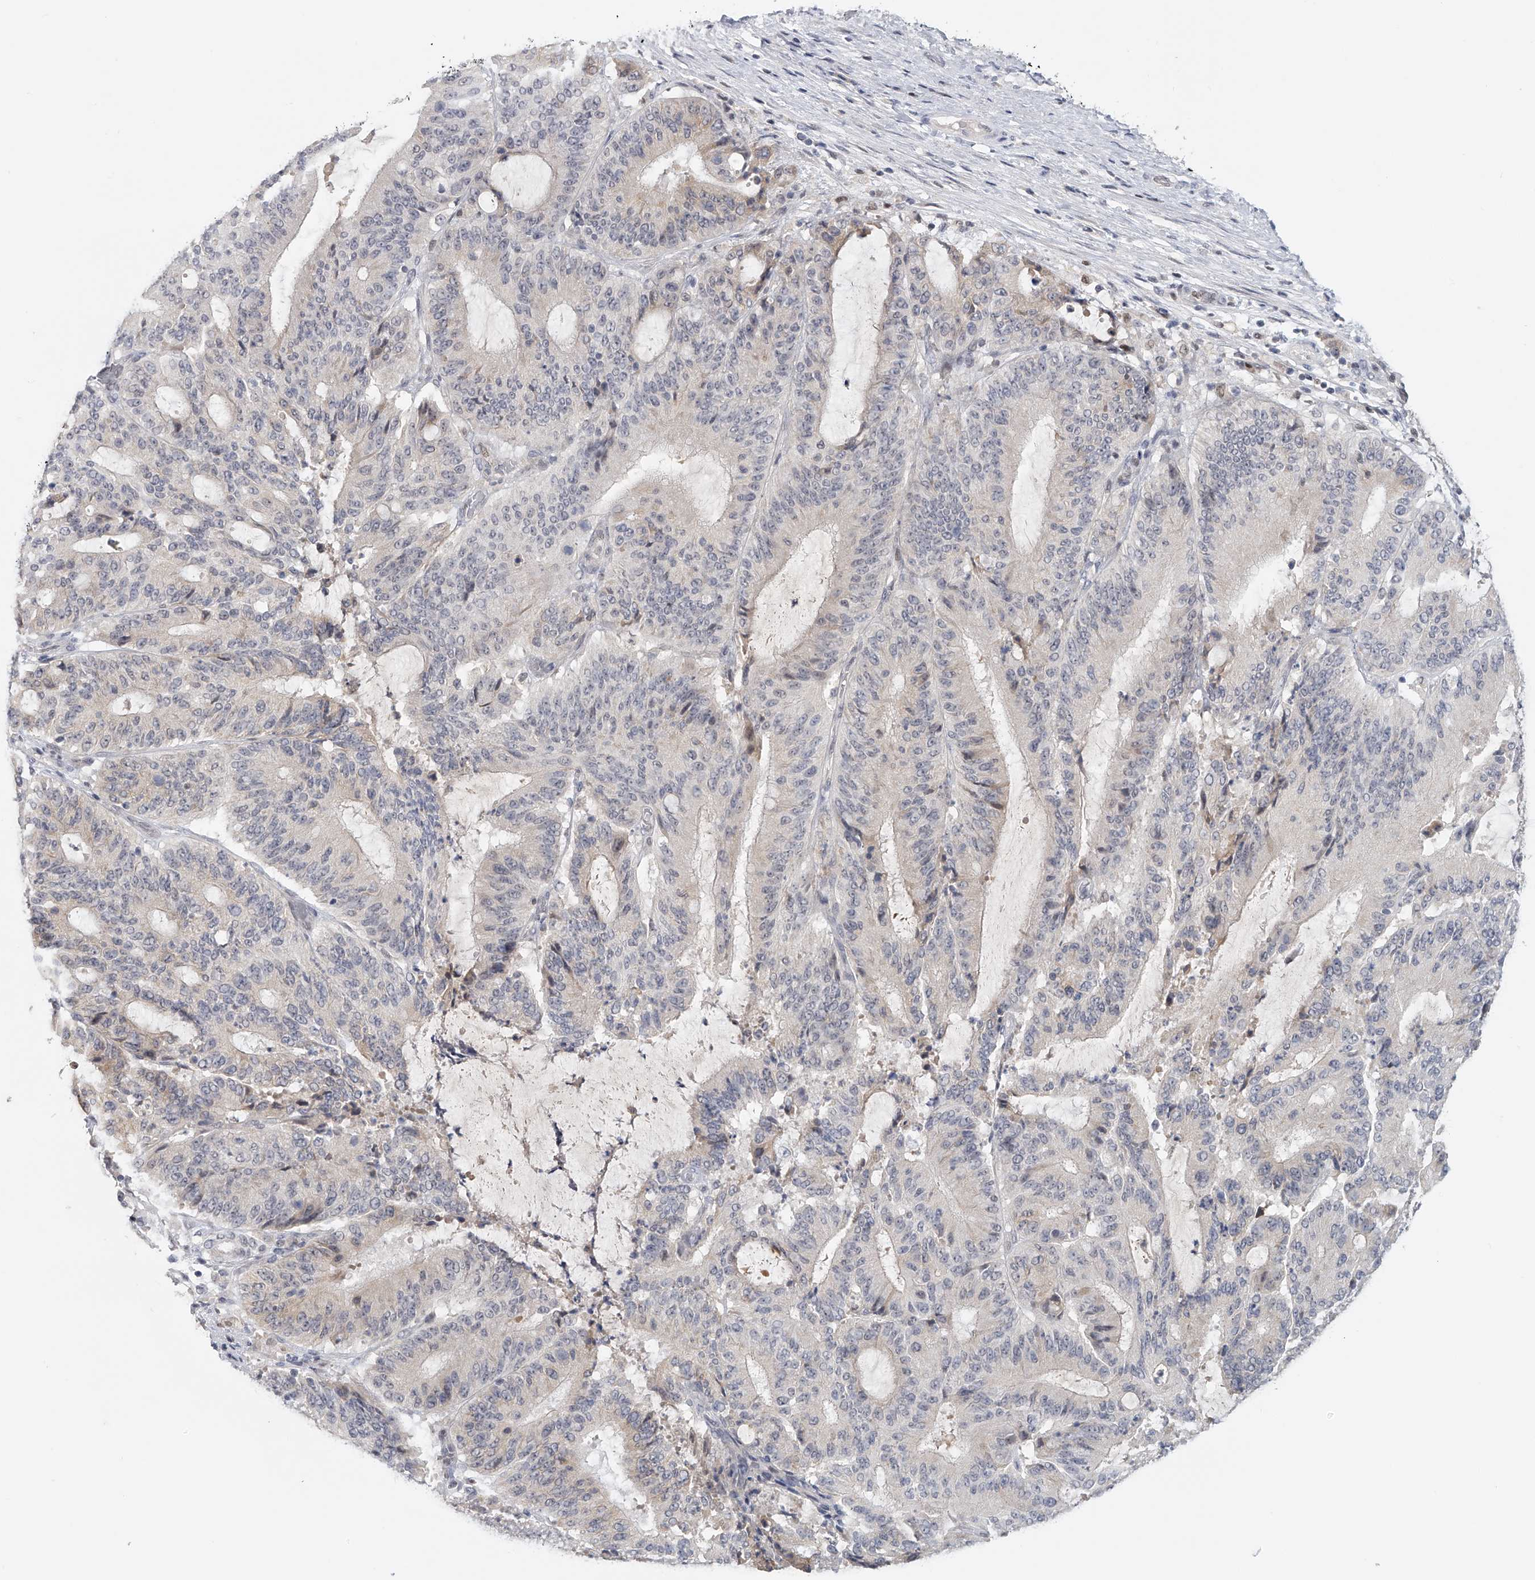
{"staining": {"intensity": "weak", "quantity": "<25%", "location": "cytoplasmic/membranous,nuclear"}, "tissue": "liver cancer", "cell_type": "Tumor cells", "image_type": "cancer", "snomed": [{"axis": "morphology", "description": "Normal tissue, NOS"}, {"axis": "morphology", "description": "Cholangiocarcinoma"}, {"axis": "topography", "description": "Liver"}, {"axis": "topography", "description": "Peripheral nerve tissue"}], "caption": "This is an immunohistochemistry (IHC) histopathology image of human liver cancer (cholangiocarcinoma). There is no staining in tumor cells.", "gene": "DDX43", "patient": {"sex": "female", "age": 73}}